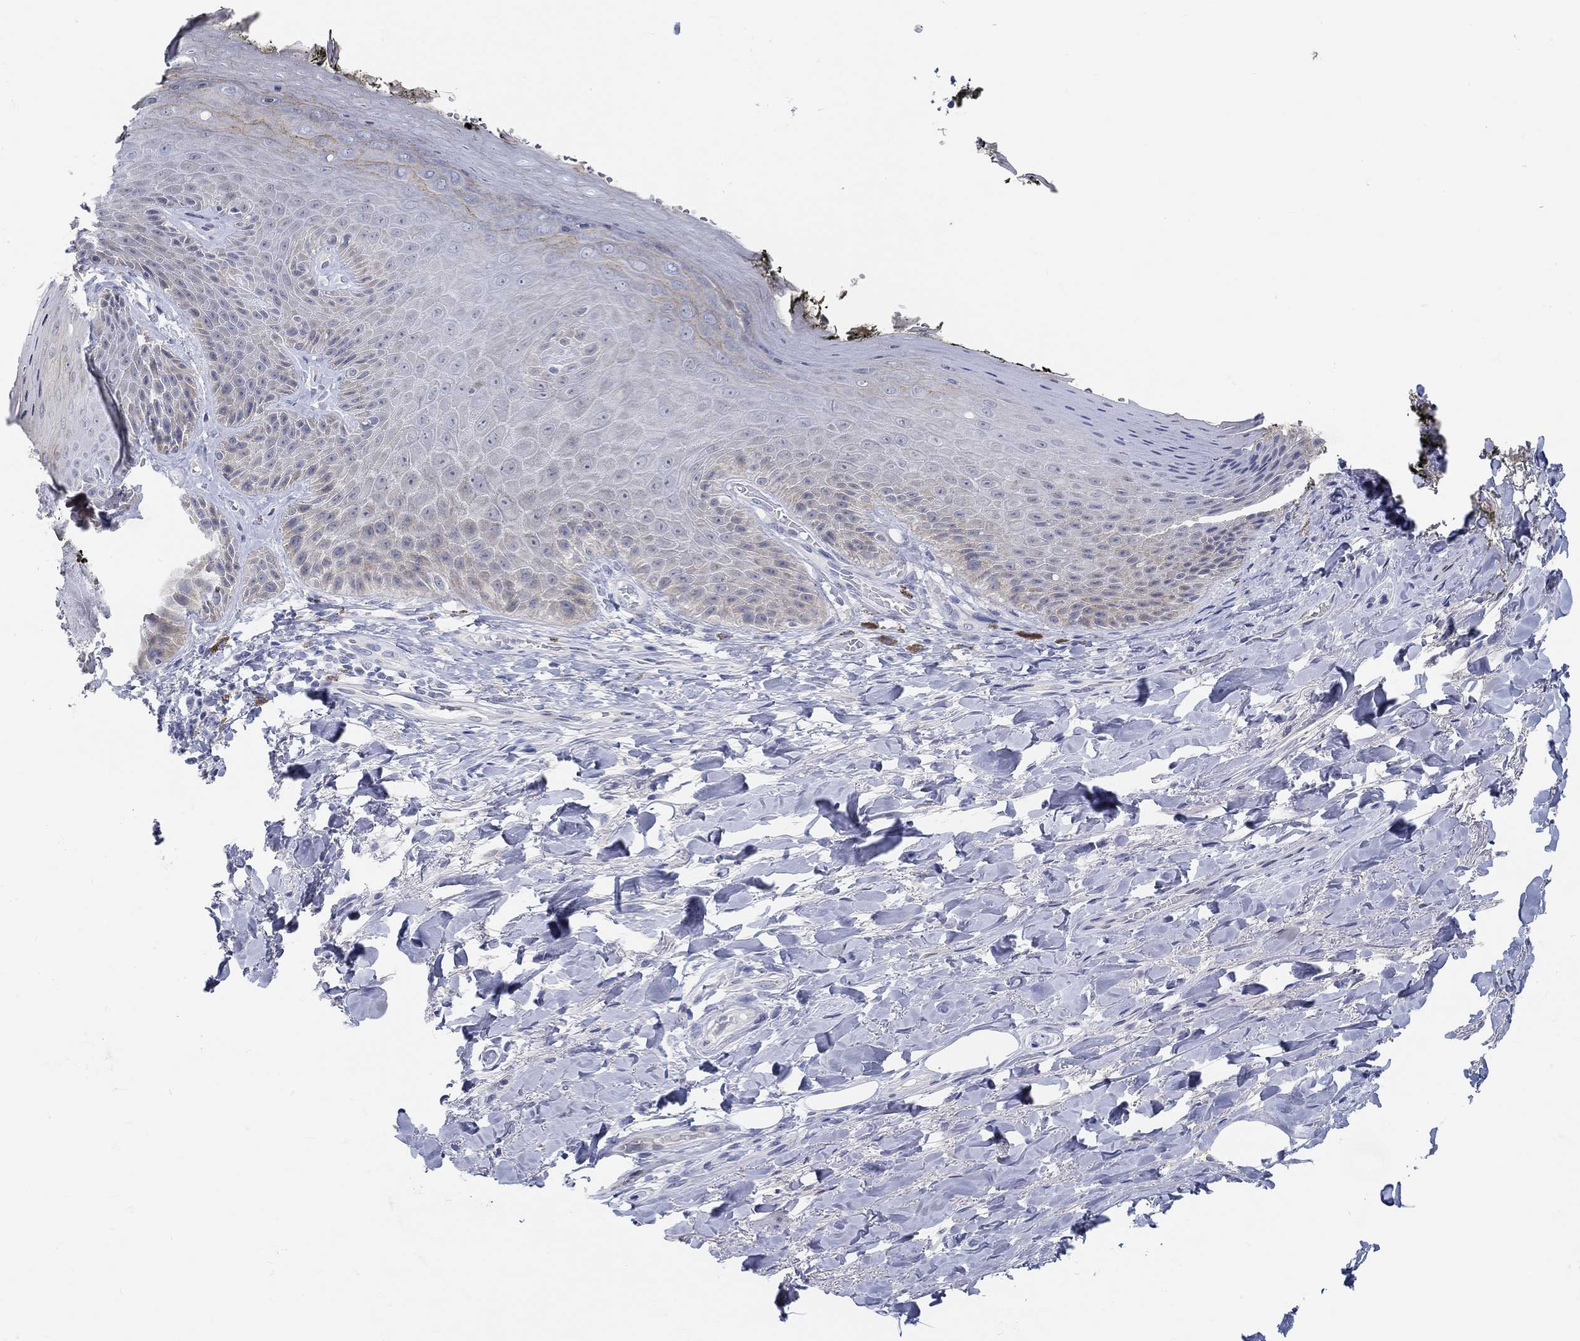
{"staining": {"intensity": "moderate", "quantity": "<25%", "location": "cytoplasmic/membranous"}, "tissue": "skin", "cell_type": "Epidermal cells", "image_type": "normal", "snomed": [{"axis": "morphology", "description": "Normal tissue, NOS"}, {"axis": "topography", "description": "Anal"}, {"axis": "topography", "description": "Peripheral nerve tissue"}], "caption": "Skin stained for a protein displays moderate cytoplasmic/membranous positivity in epidermal cells.", "gene": "SNTG2", "patient": {"sex": "male", "age": 53}}